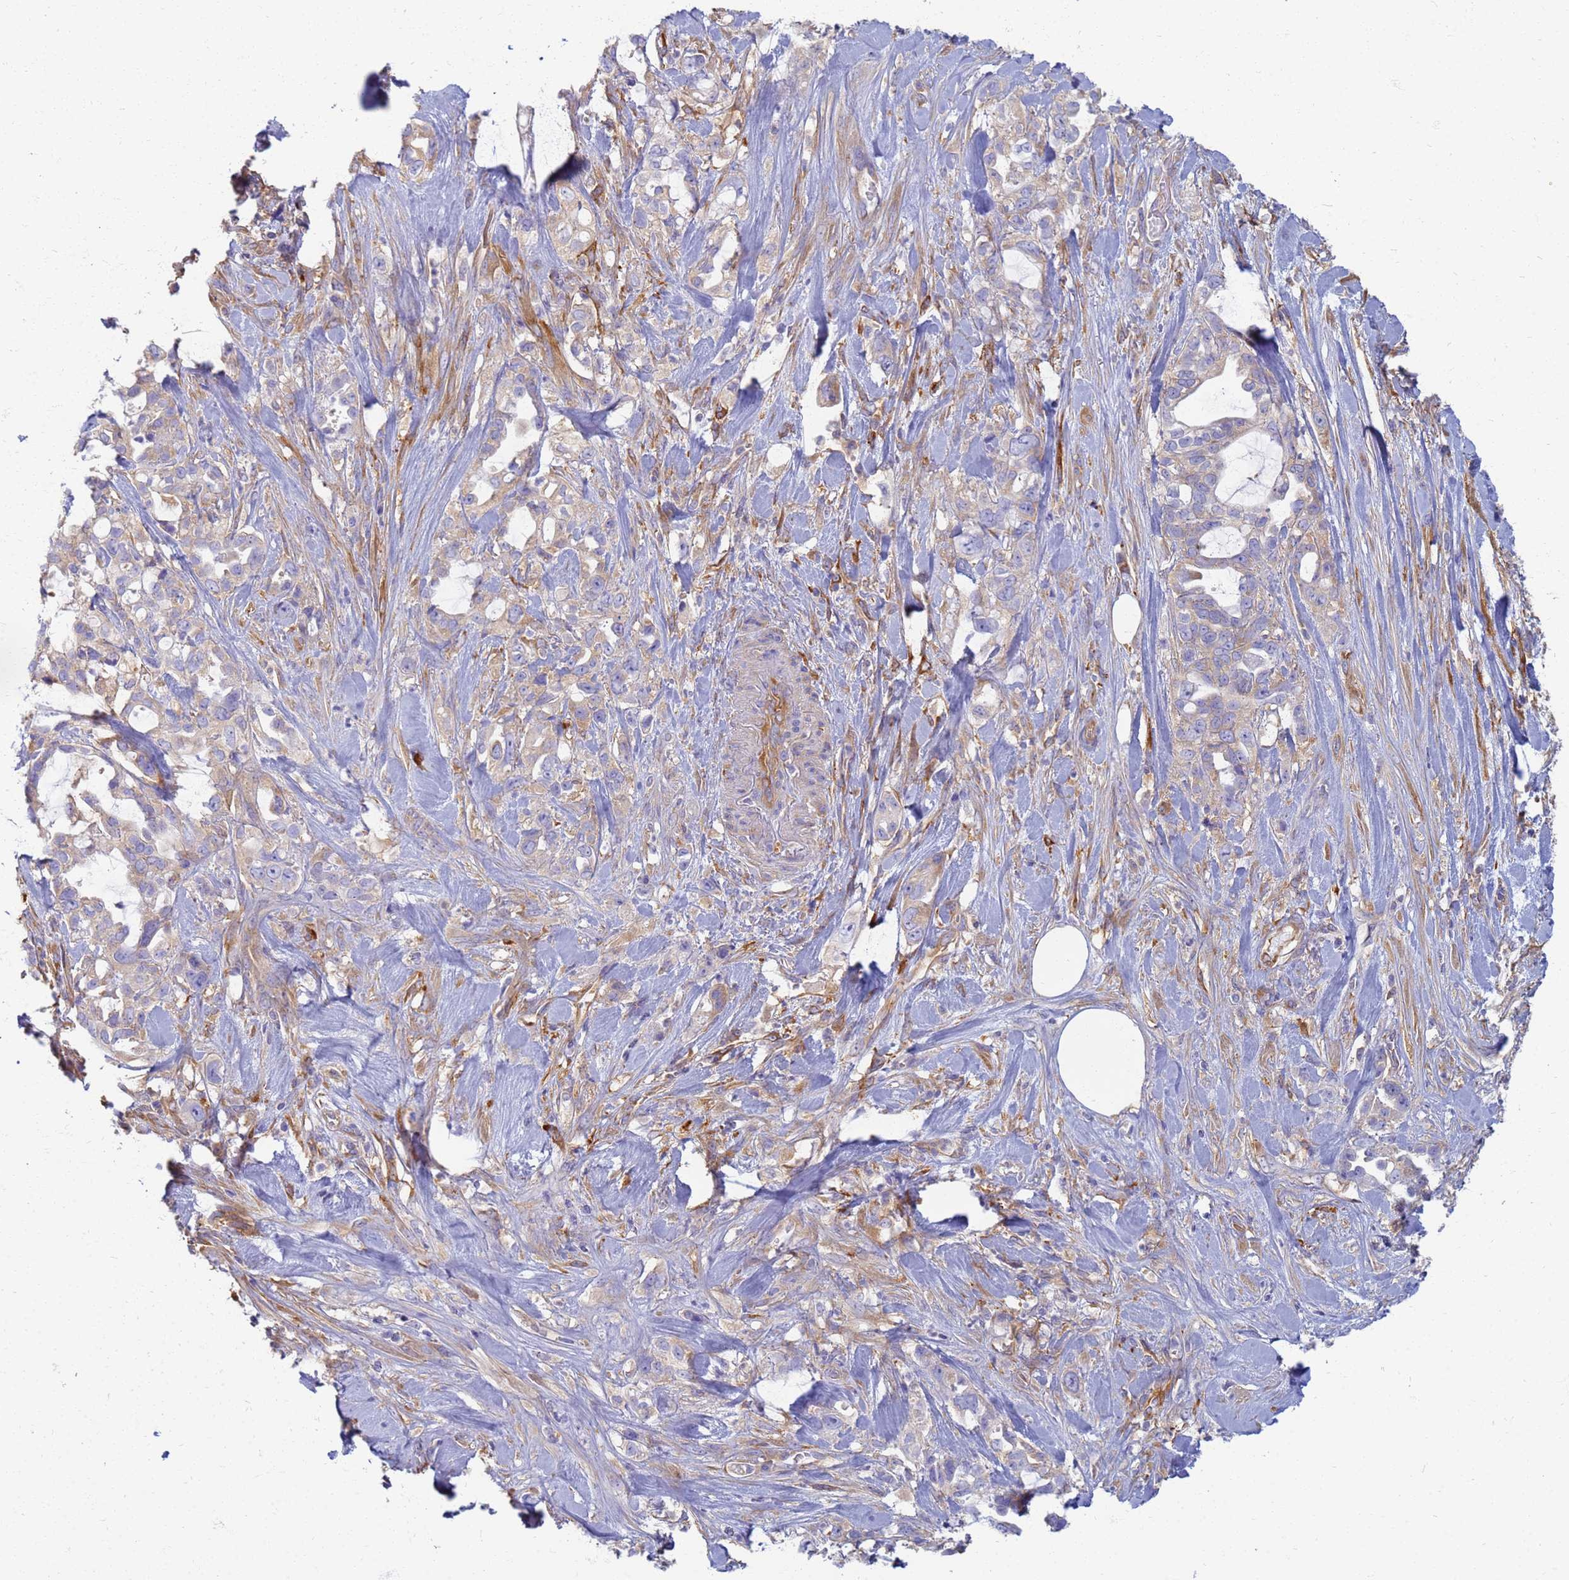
{"staining": {"intensity": "weak", "quantity": "25%-75%", "location": "cytoplasmic/membranous"}, "tissue": "pancreatic cancer", "cell_type": "Tumor cells", "image_type": "cancer", "snomed": [{"axis": "morphology", "description": "Adenocarcinoma, NOS"}, {"axis": "topography", "description": "Pancreas"}], "caption": "The histopathology image shows a brown stain indicating the presence of a protein in the cytoplasmic/membranous of tumor cells in adenocarcinoma (pancreatic).", "gene": "EEA1", "patient": {"sex": "female", "age": 61}}